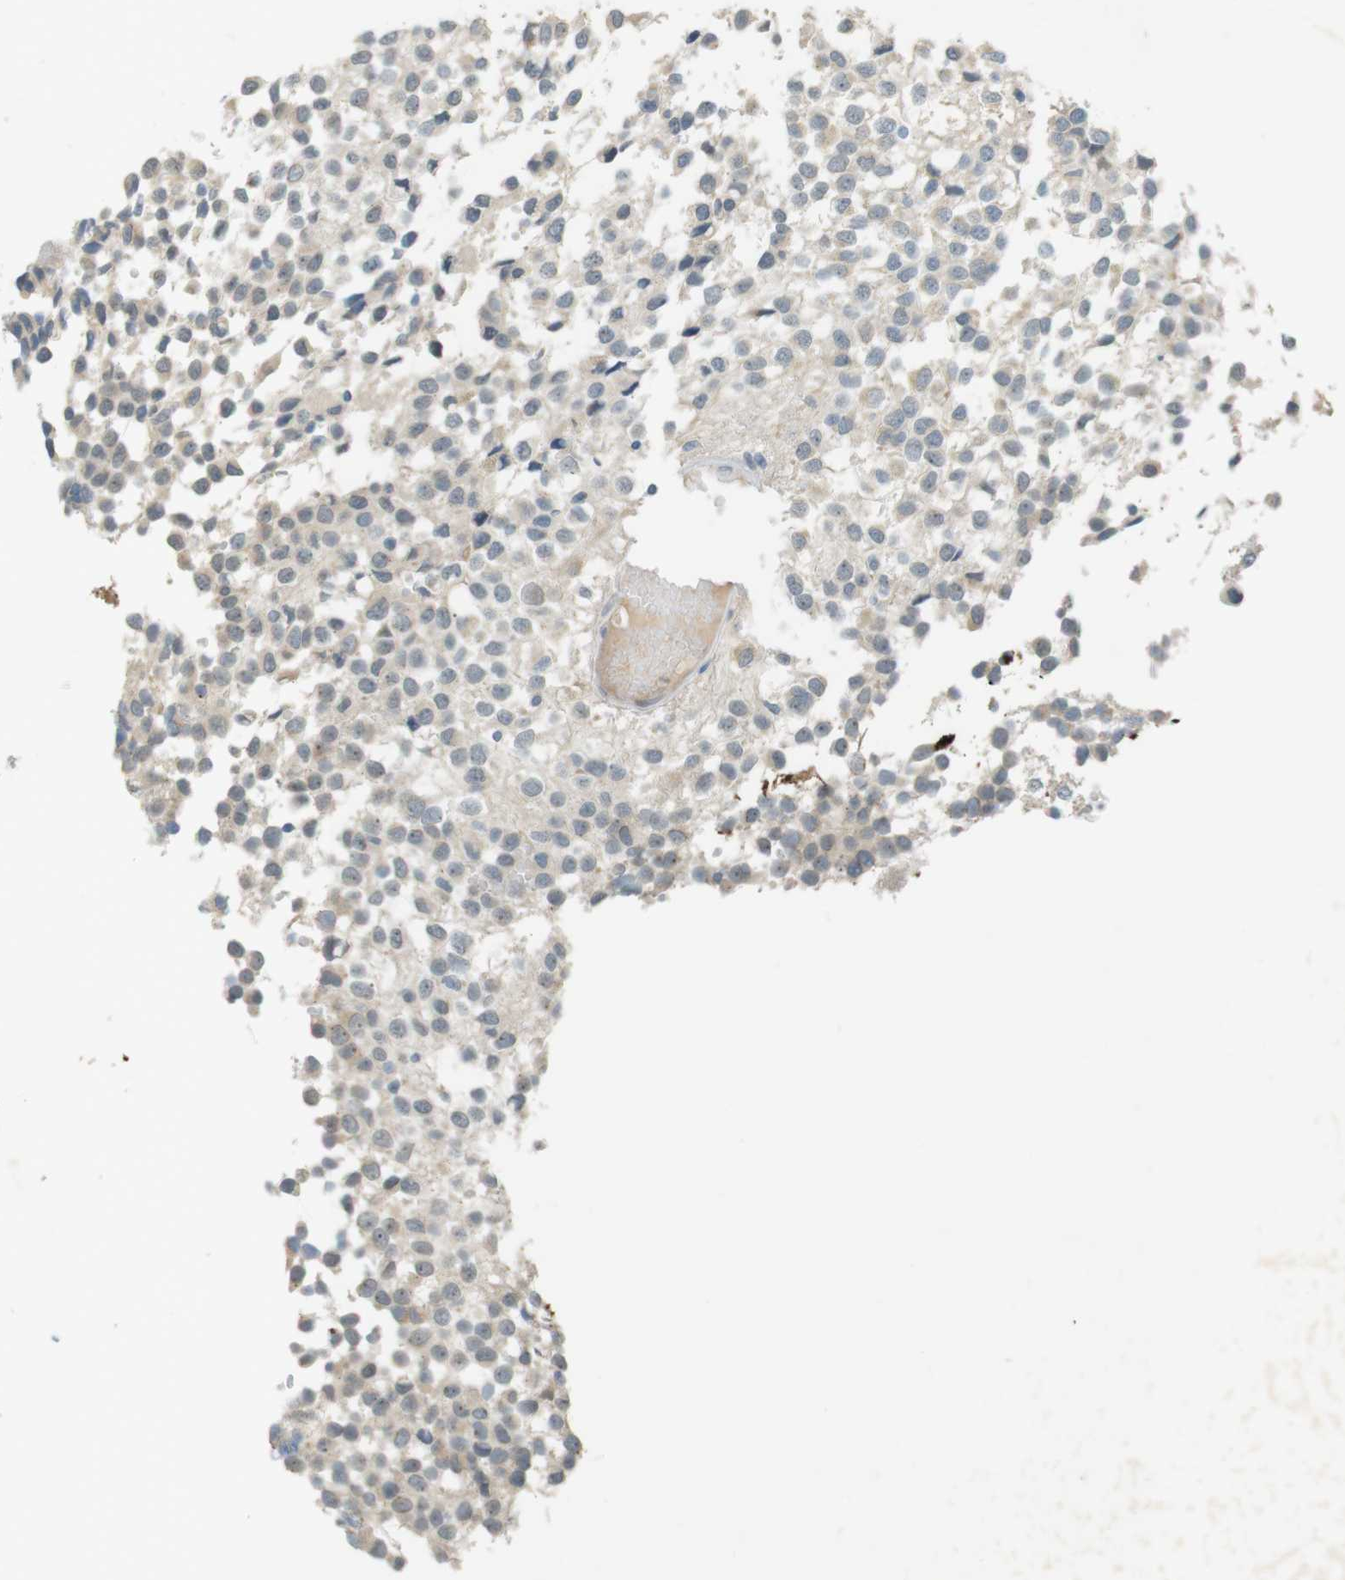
{"staining": {"intensity": "weak", "quantity": "25%-75%", "location": "cytoplasmic/membranous"}, "tissue": "glioma", "cell_type": "Tumor cells", "image_type": "cancer", "snomed": [{"axis": "morphology", "description": "Glioma, malignant, High grade"}, {"axis": "topography", "description": "Brain"}], "caption": "Protein analysis of malignant glioma (high-grade) tissue shows weak cytoplasmic/membranous positivity in about 25%-75% of tumor cells.", "gene": "UGT8", "patient": {"sex": "male", "age": 32}}